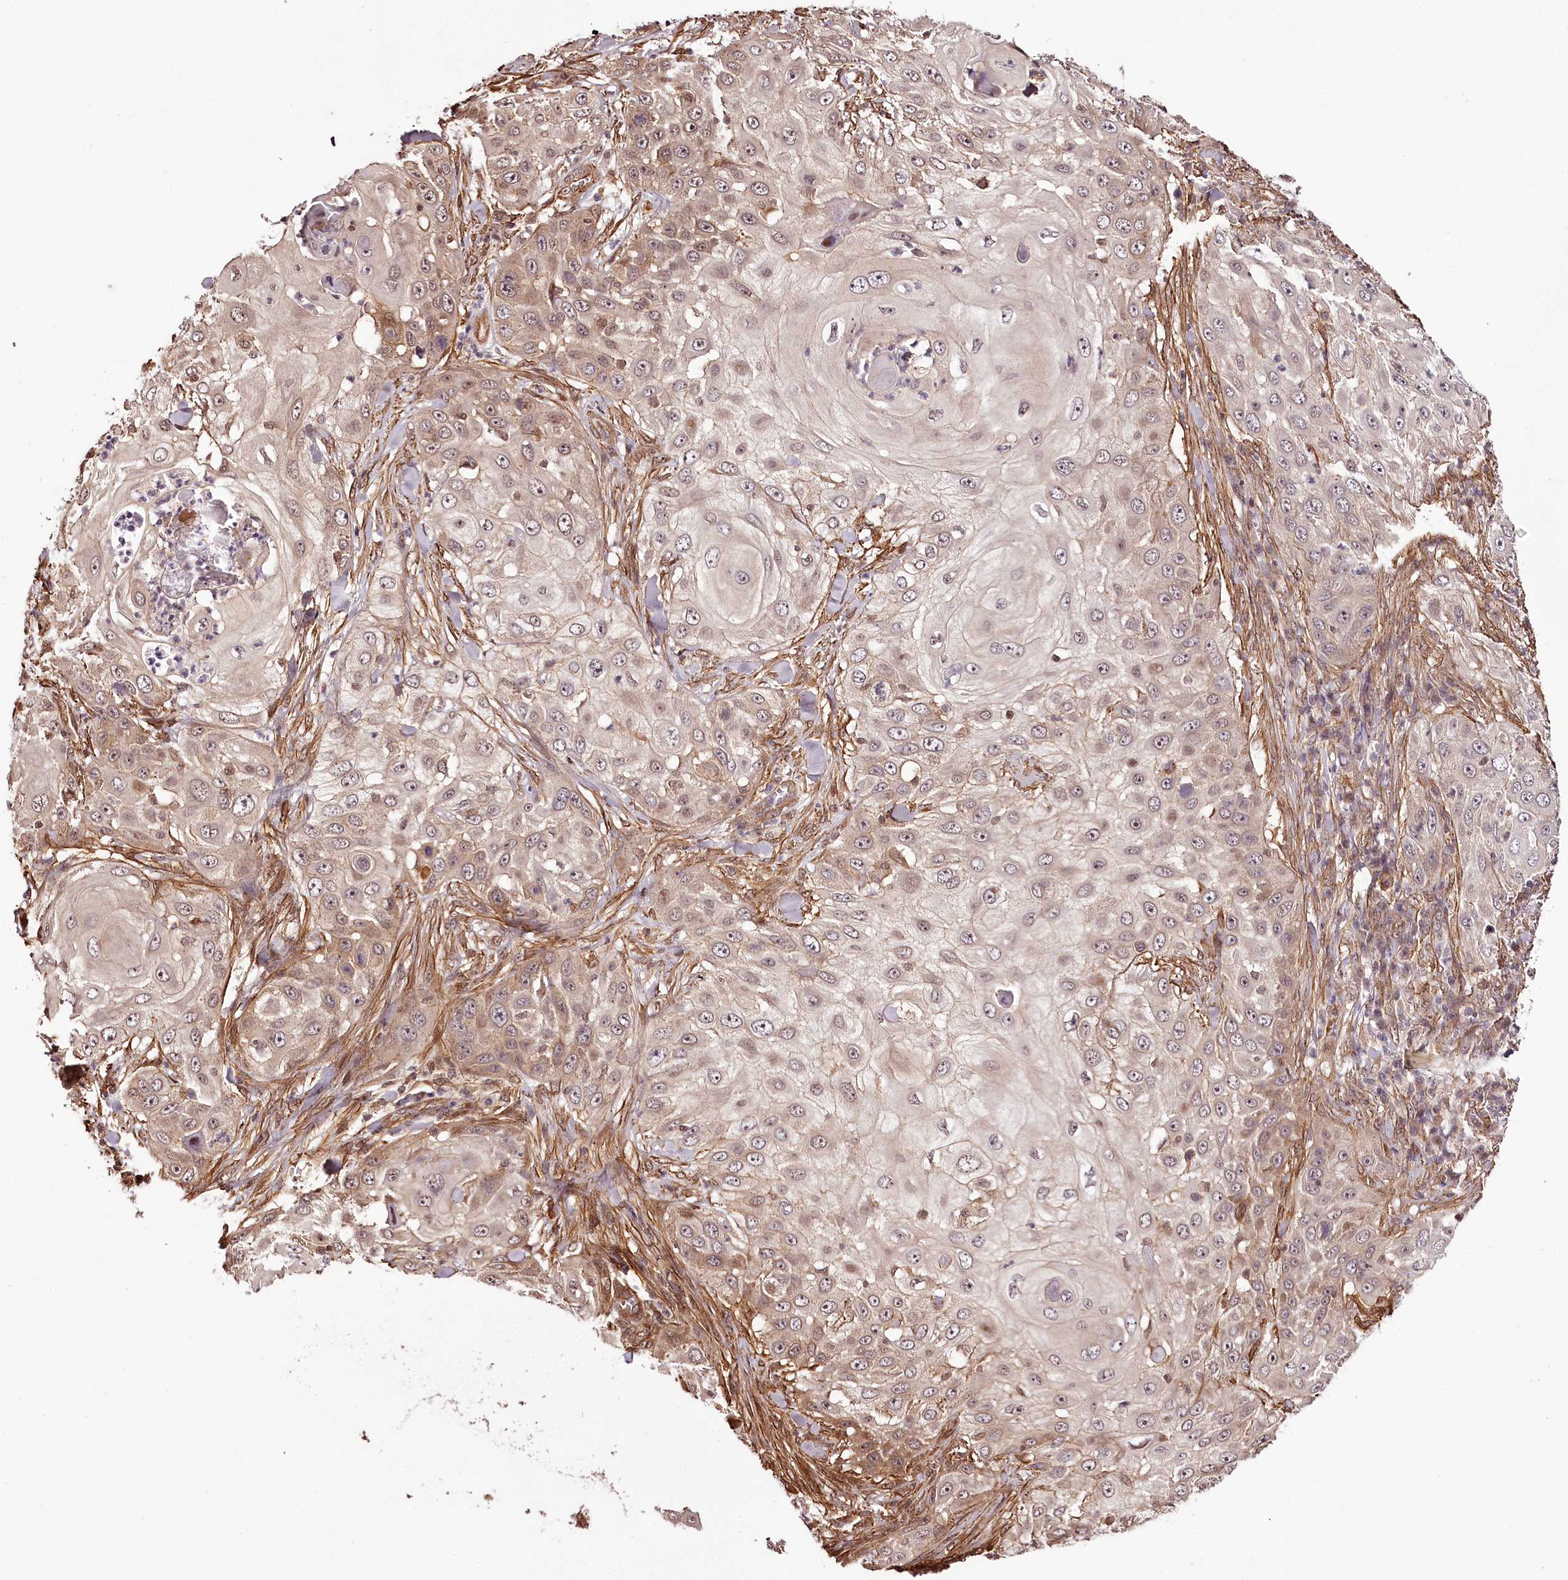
{"staining": {"intensity": "moderate", "quantity": "25%-75%", "location": "cytoplasmic/membranous"}, "tissue": "skin cancer", "cell_type": "Tumor cells", "image_type": "cancer", "snomed": [{"axis": "morphology", "description": "Squamous cell carcinoma, NOS"}, {"axis": "topography", "description": "Skin"}], "caption": "High-magnification brightfield microscopy of skin cancer stained with DAB (3,3'-diaminobenzidine) (brown) and counterstained with hematoxylin (blue). tumor cells exhibit moderate cytoplasmic/membranous staining is identified in about25%-75% of cells.", "gene": "TTC33", "patient": {"sex": "female", "age": 44}}